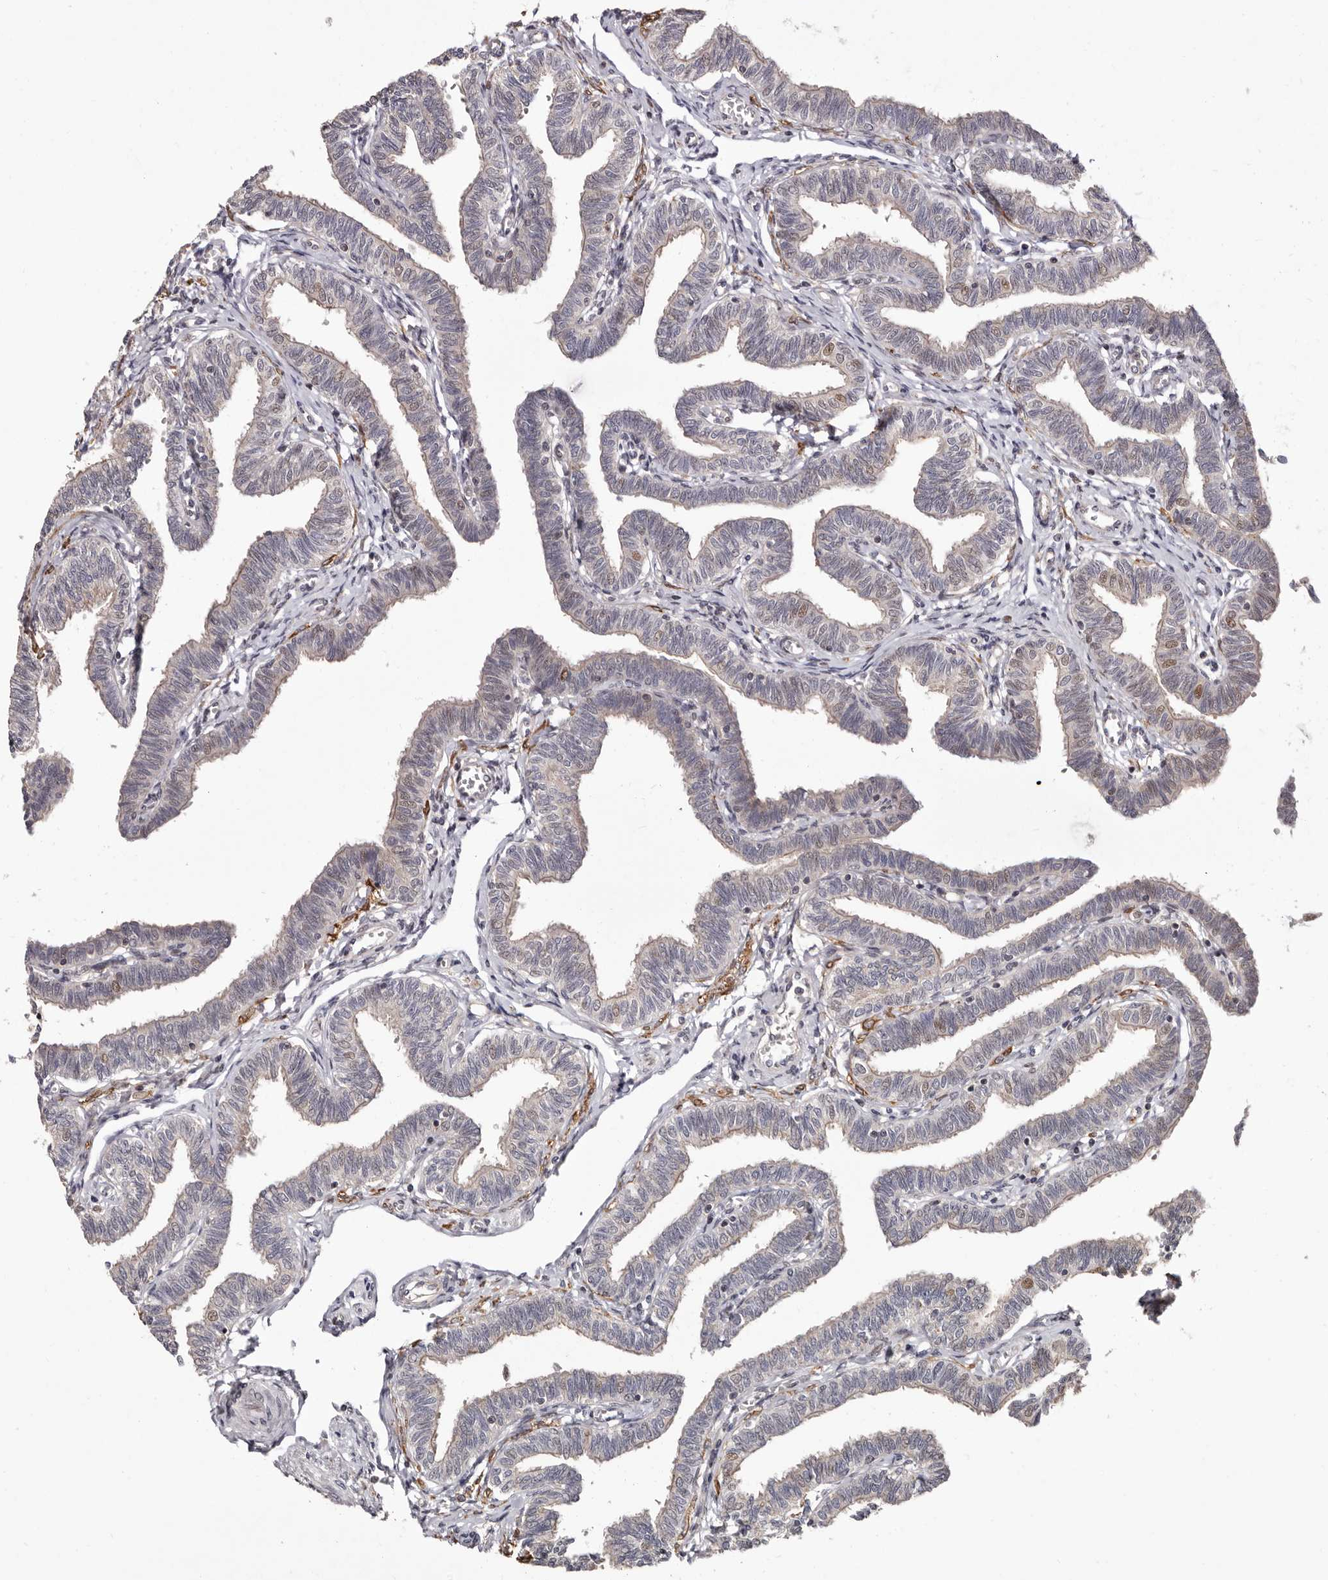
{"staining": {"intensity": "moderate", "quantity": "25%-75%", "location": "cytoplasmic/membranous,nuclear"}, "tissue": "fallopian tube", "cell_type": "Glandular cells", "image_type": "normal", "snomed": [{"axis": "morphology", "description": "Normal tissue, NOS"}, {"axis": "topography", "description": "Fallopian tube"}, {"axis": "topography", "description": "Ovary"}], "caption": "Immunohistochemistry (IHC) micrograph of unremarkable fallopian tube: fallopian tube stained using immunohistochemistry reveals medium levels of moderate protein expression localized specifically in the cytoplasmic/membranous,nuclear of glandular cells, appearing as a cytoplasmic/membranous,nuclear brown color.", "gene": "GLRX3", "patient": {"sex": "female", "age": 23}}